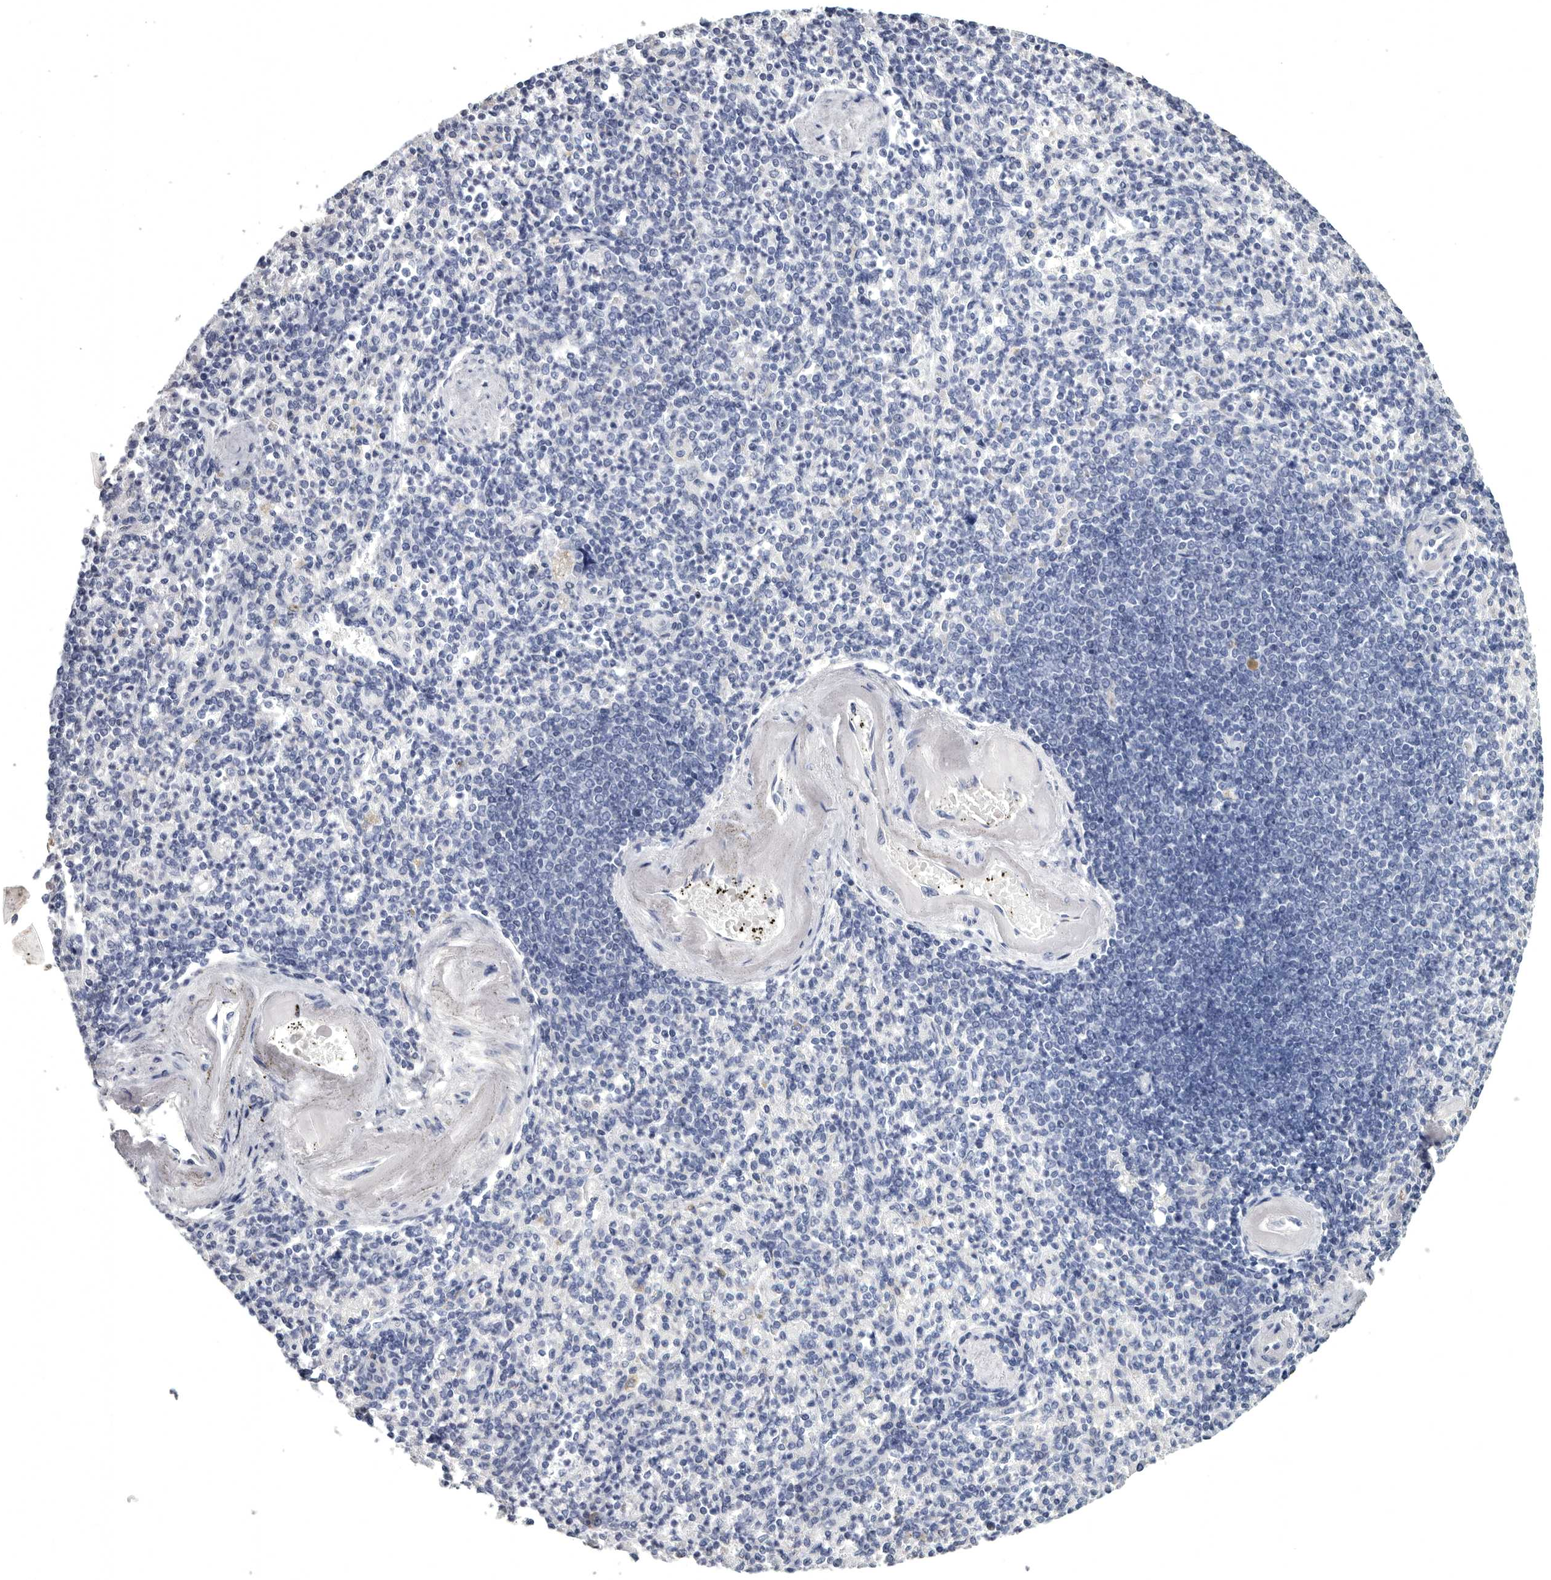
{"staining": {"intensity": "negative", "quantity": "none", "location": "none"}, "tissue": "spleen", "cell_type": "Cells in red pulp", "image_type": "normal", "snomed": [{"axis": "morphology", "description": "Normal tissue, NOS"}, {"axis": "topography", "description": "Spleen"}], "caption": "Protein analysis of benign spleen exhibits no significant expression in cells in red pulp. (Immunohistochemistry (ihc), brightfield microscopy, high magnification).", "gene": "WRAP73", "patient": {"sex": "female", "age": 74}}